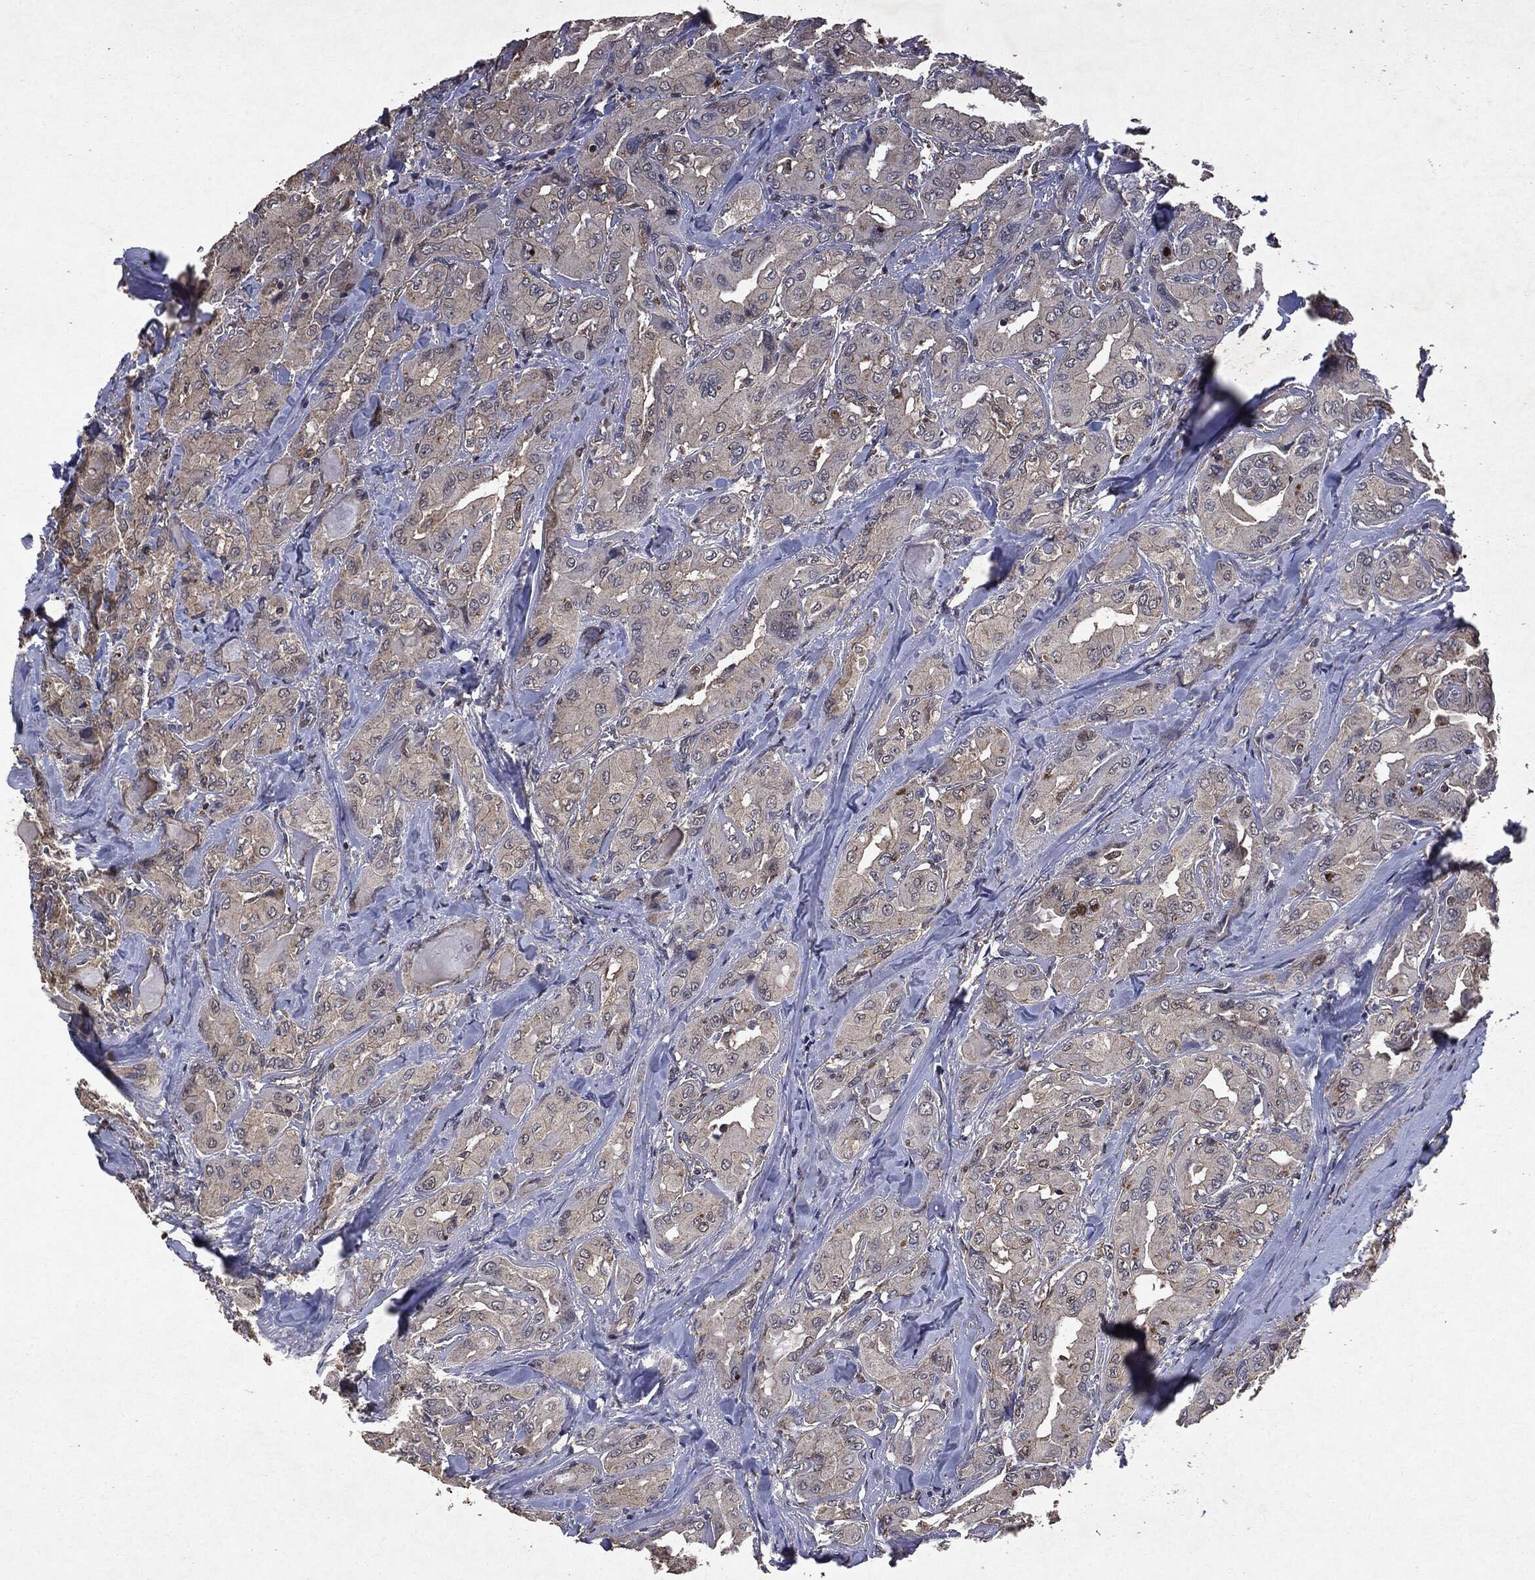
{"staining": {"intensity": "negative", "quantity": "none", "location": "none"}, "tissue": "thyroid cancer", "cell_type": "Tumor cells", "image_type": "cancer", "snomed": [{"axis": "morphology", "description": "Normal tissue, NOS"}, {"axis": "morphology", "description": "Papillary adenocarcinoma, NOS"}, {"axis": "topography", "description": "Thyroid gland"}], "caption": "Immunohistochemistry (IHC) photomicrograph of human papillary adenocarcinoma (thyroid) stained for a protein (brown), which shows no staining in tumor cells.", "gene": "PTEN", "patient": {"sex": "female", "age": 66}}